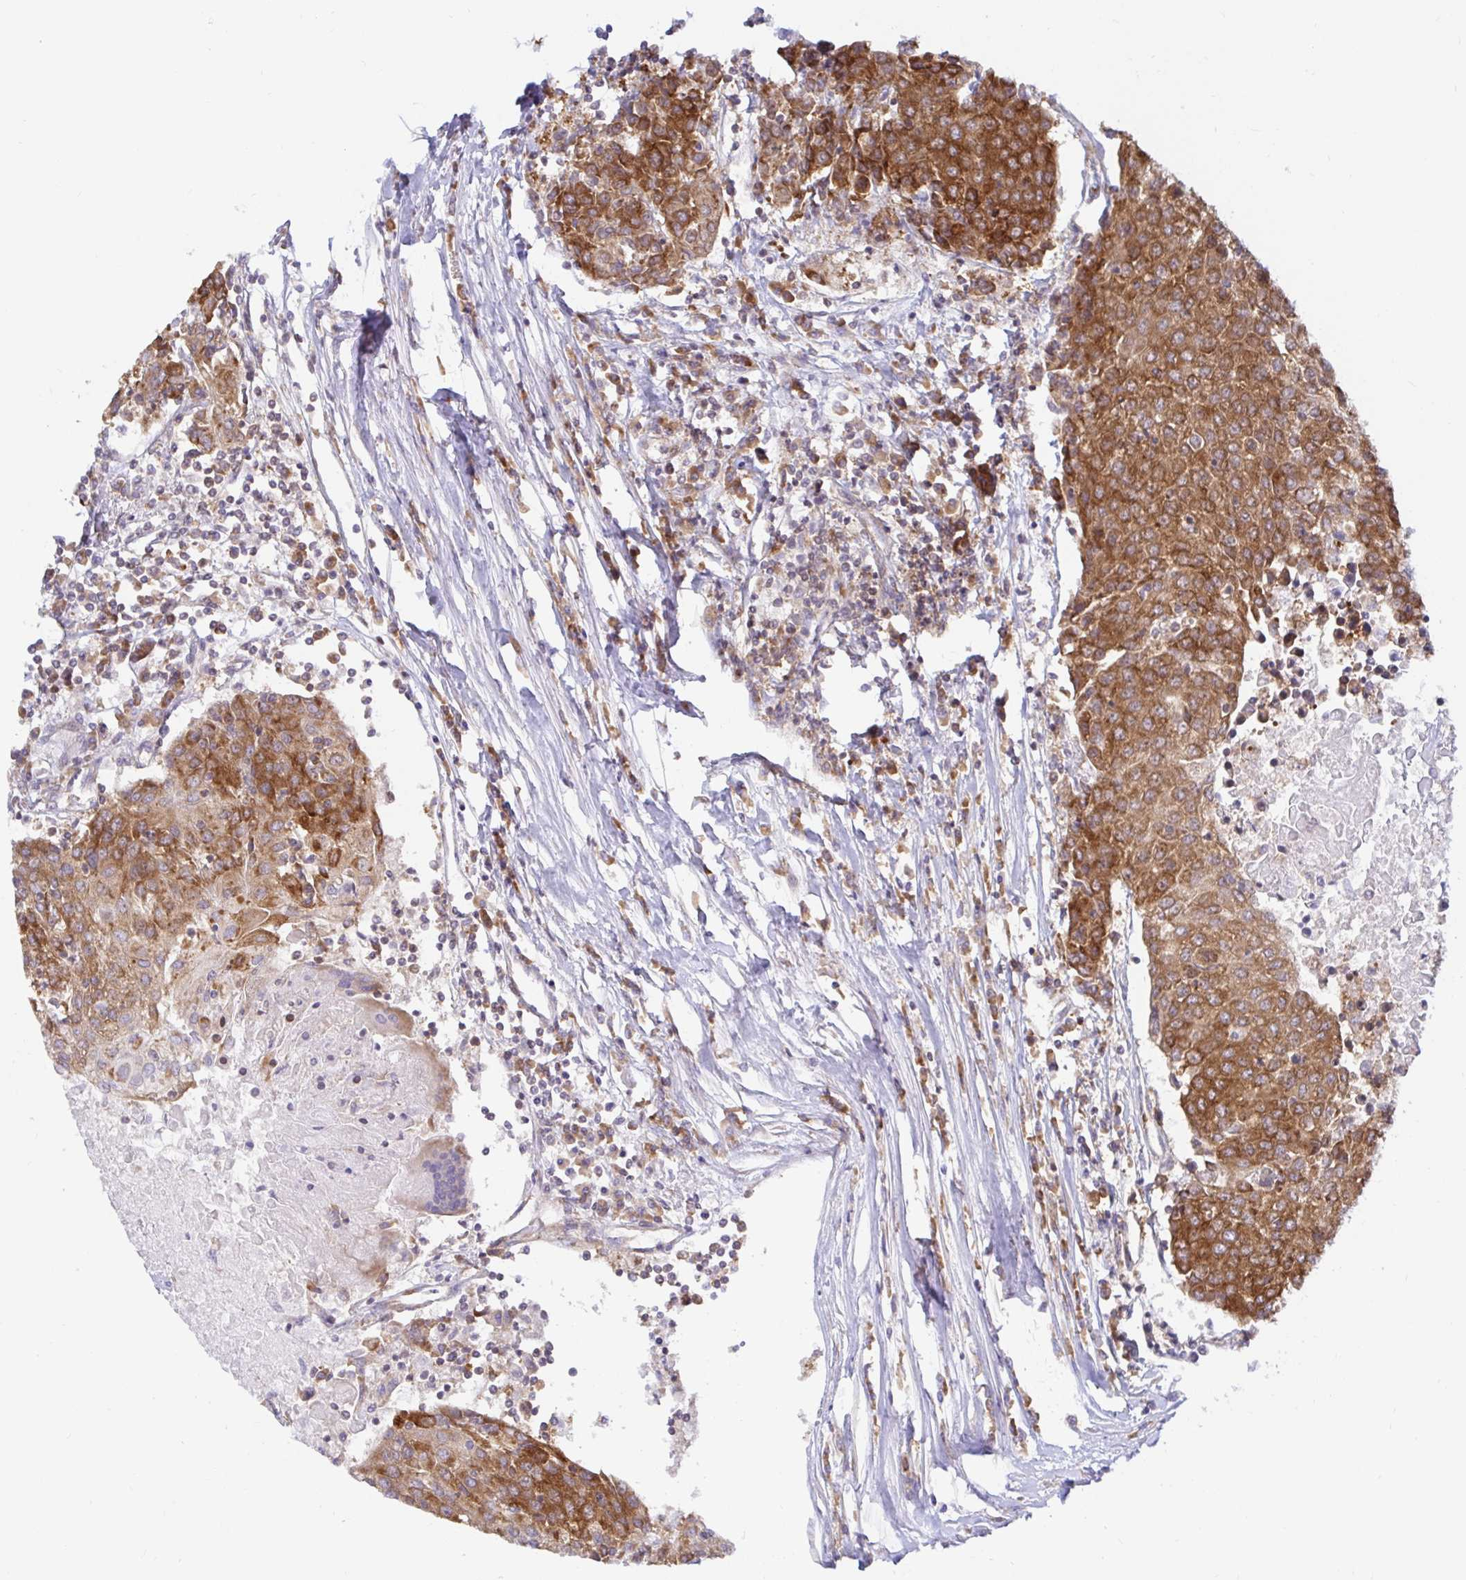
{"staining": {"intensity": "strong", "quantity": ">75%", "location": "cytoplasmic/membranous"}, "tissue": "urothelial cancer", "cell_type": "Tumor cells", "image_type": "cancer", "snomed": [{"axis": "morphology", "description": "Urothelial carcinoma, High grade"}, {"axis": "topography", "description": "Urinary bladder"}], "caption": "High-magnification brightfield microscopy of urothelial carcinoma (high-grade) stained with DAB (3,3'-diaminobenzidine) (brown) and counterstained with hematoxylin (blue). tumor cells exhibit strong cytoplasmic/membranous expression is identified in approximately>75% of cells. (IHC, brightfield microscopy, high magnification).", "gene": "LARP1", "patient": {"sex": "female", "age": 85}}